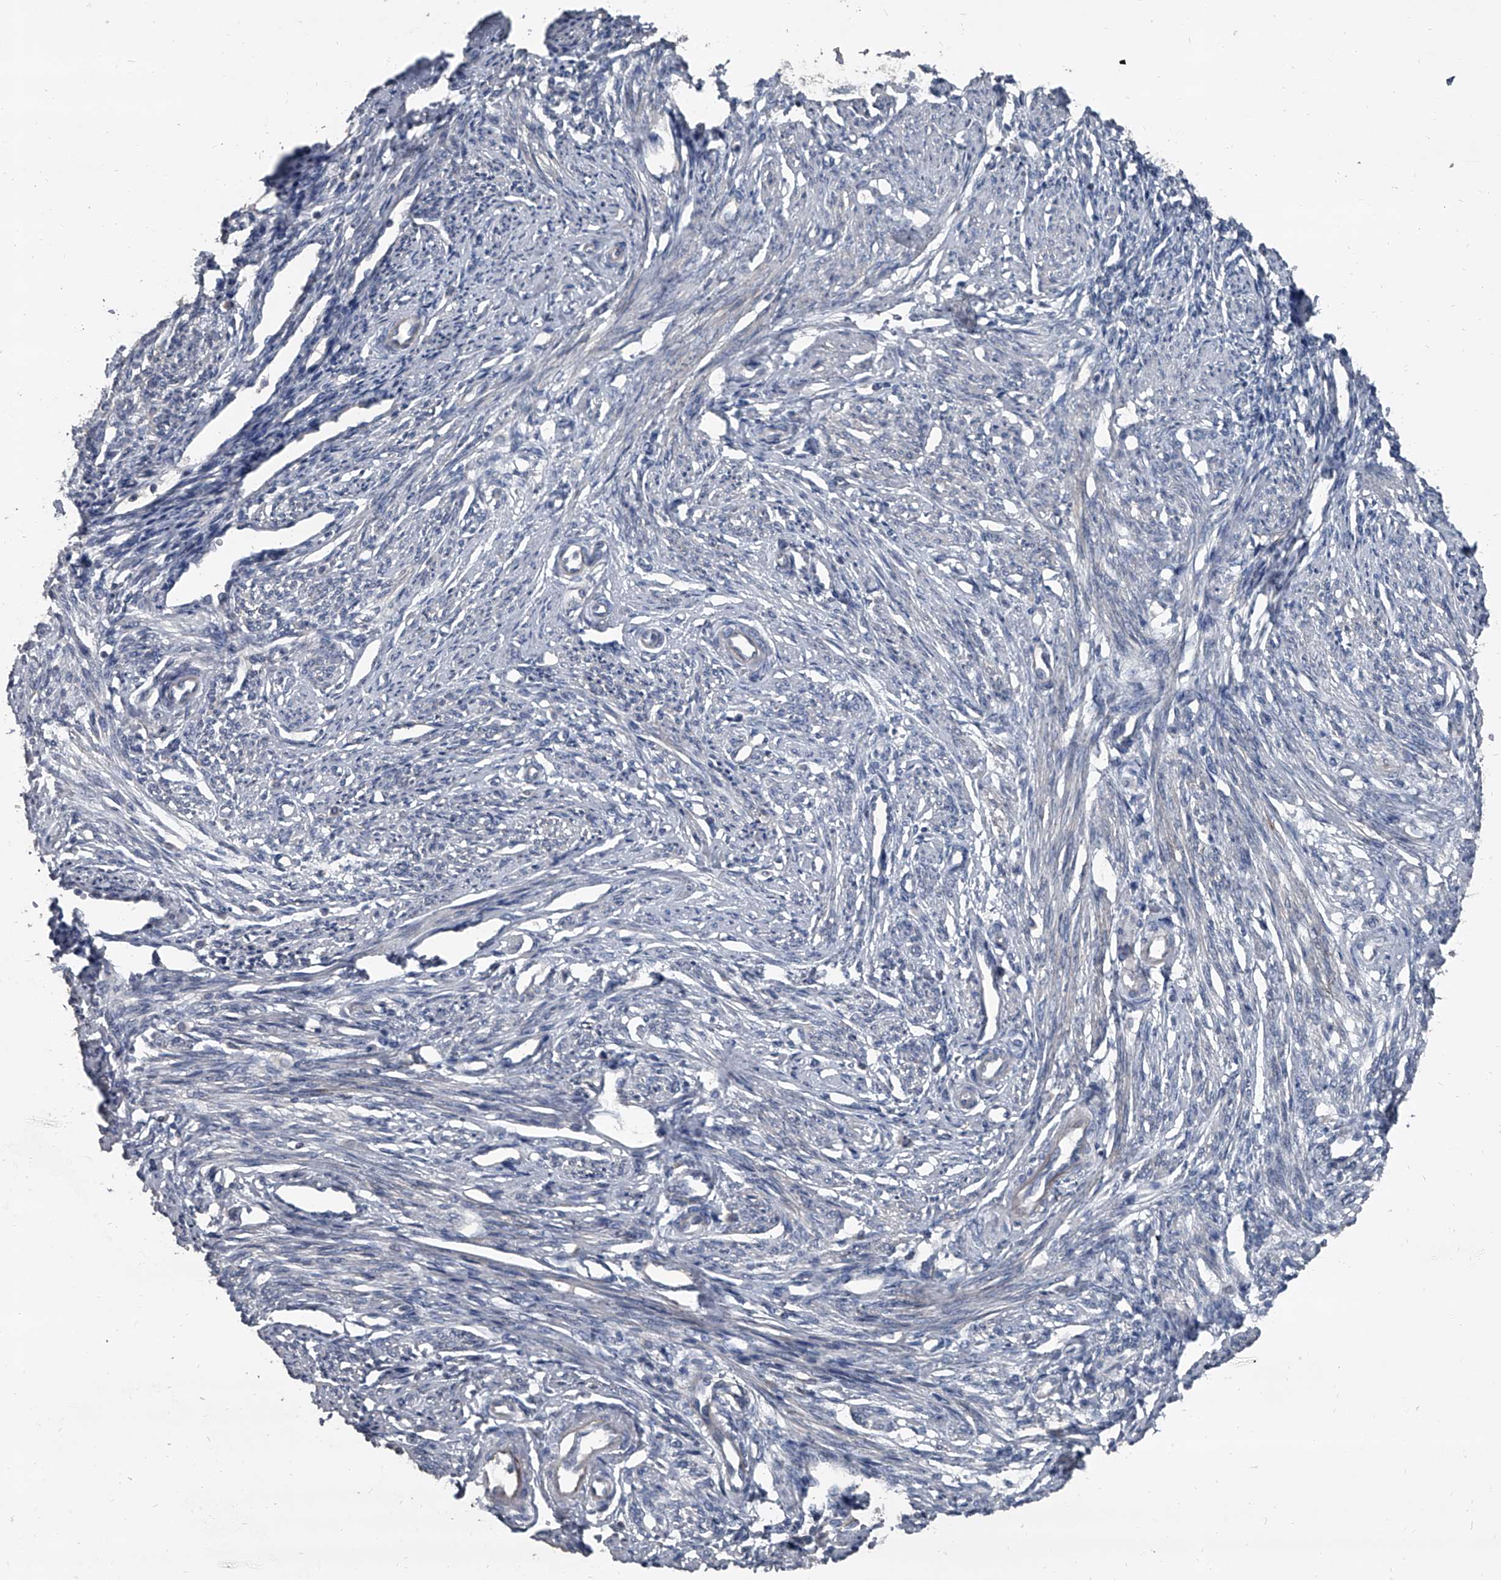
{"staining": {"intensity": "negative", "quantity": "none", "location": "none"}, "tissue": "endometrium", "cell_type": "Cells in endometrial stroma", "image_type": "normal", "snomed": [{"axis": "morphology", "description": "Normal tissue, NOS"}, {"axis": "topography", "description": "Endometrium"}], "caption": "The histopathology image displays no significant expression in cells in endometrial stroma of endometrium.", "gene": "OARD1", "patient": {"sex": "female", "age": 56}}